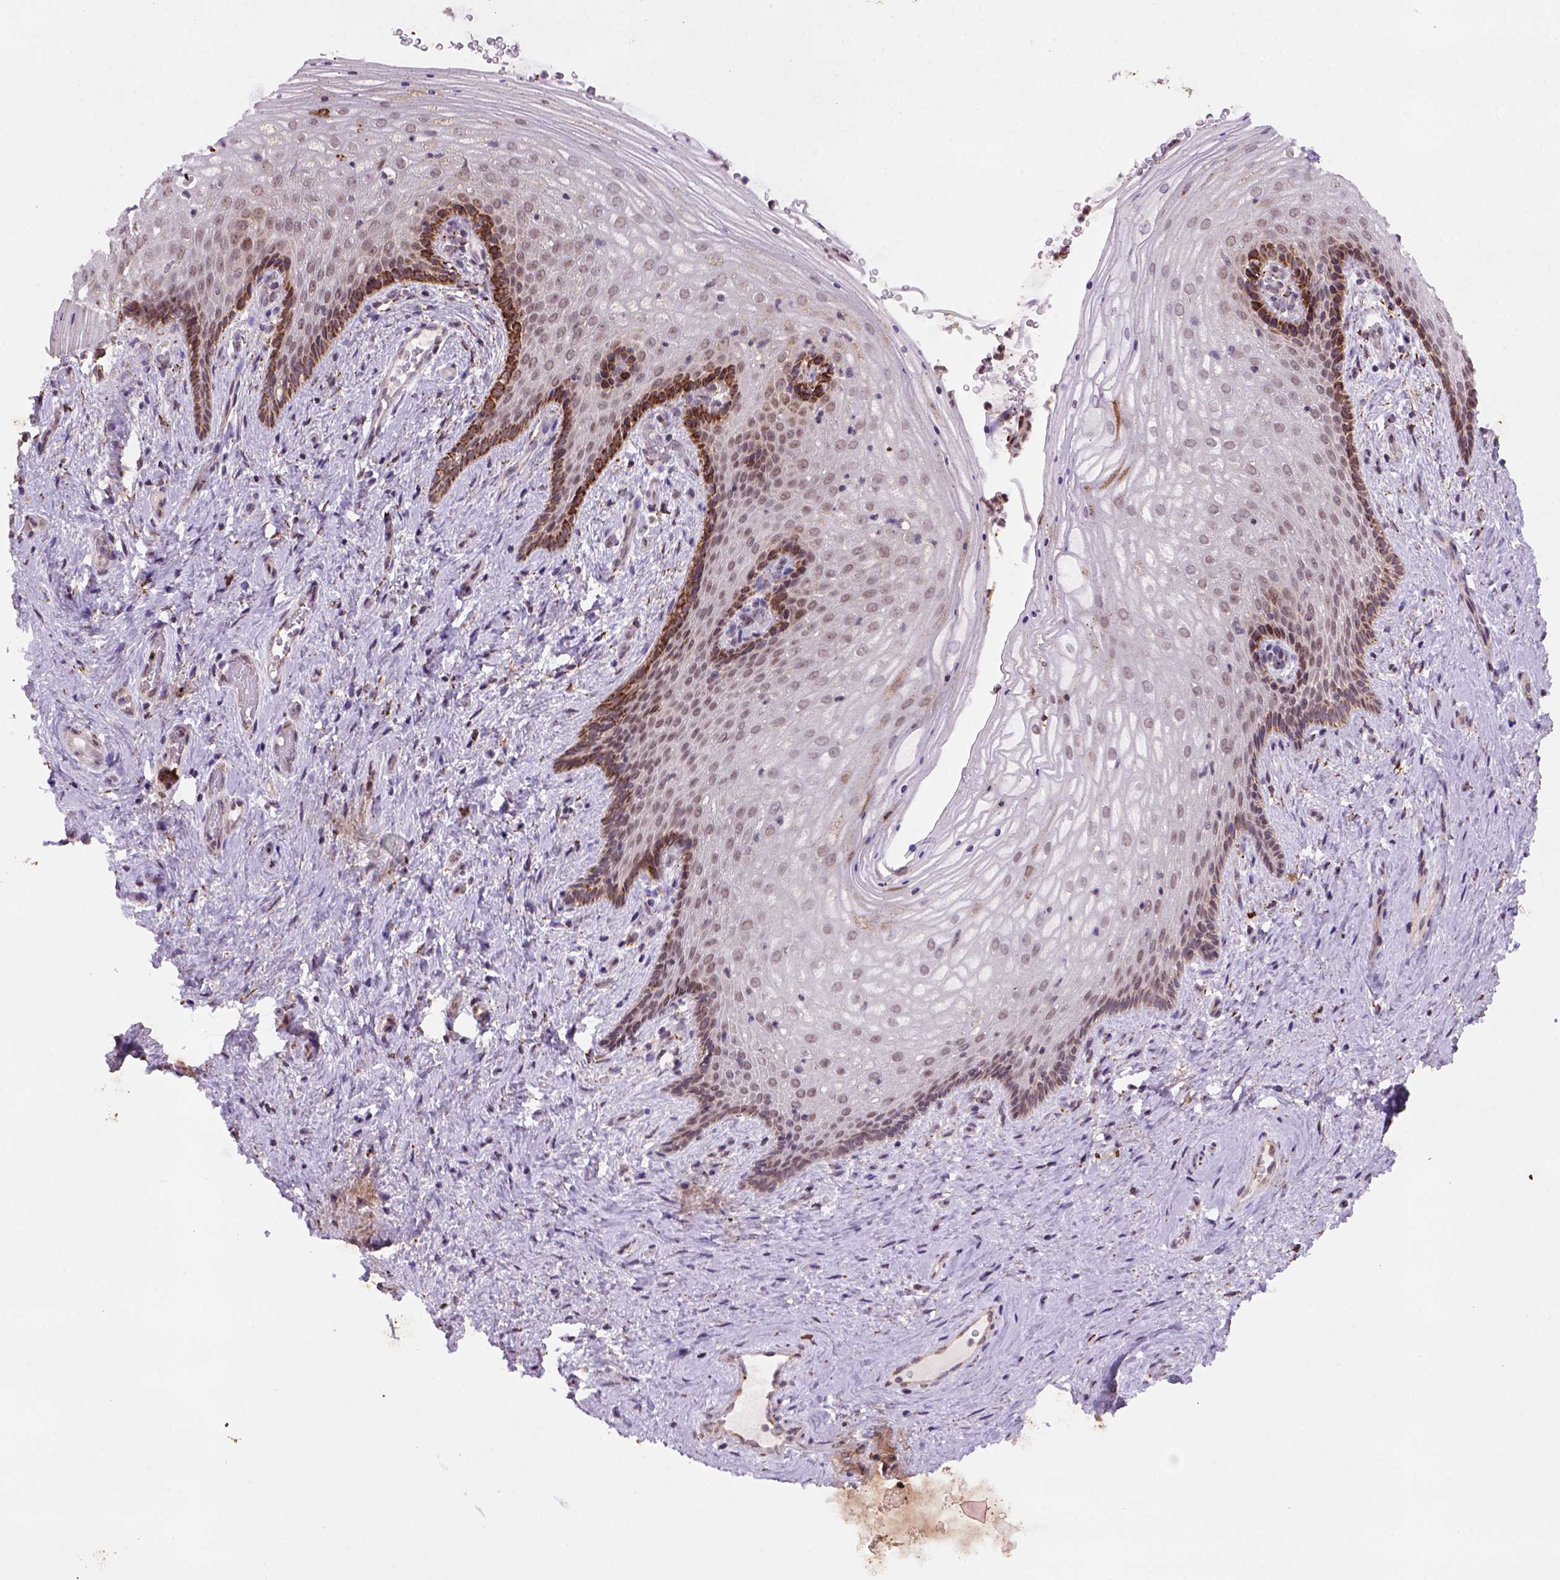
{"staining": {"intensity": "strong", "quantity": "<25%", "location": "cytoplasmic/membranous"}, "tissue": "vagina", "cell_type": "Squamous epithelial cells", "image_type": "normal", "snomed": [{"axis": "morphology", "description": "Normal tissue, NOS"}, {"axis": "topography", "description": "Vagina"}], "caption": "Immunohistochemical staining of normal vagina exhibits strong cytoplasmic/membranous protein positivity in about <25% of squamous epithelial cells.", "gene": "FZD7", "patient": {"sex": "female", "age": 45}}